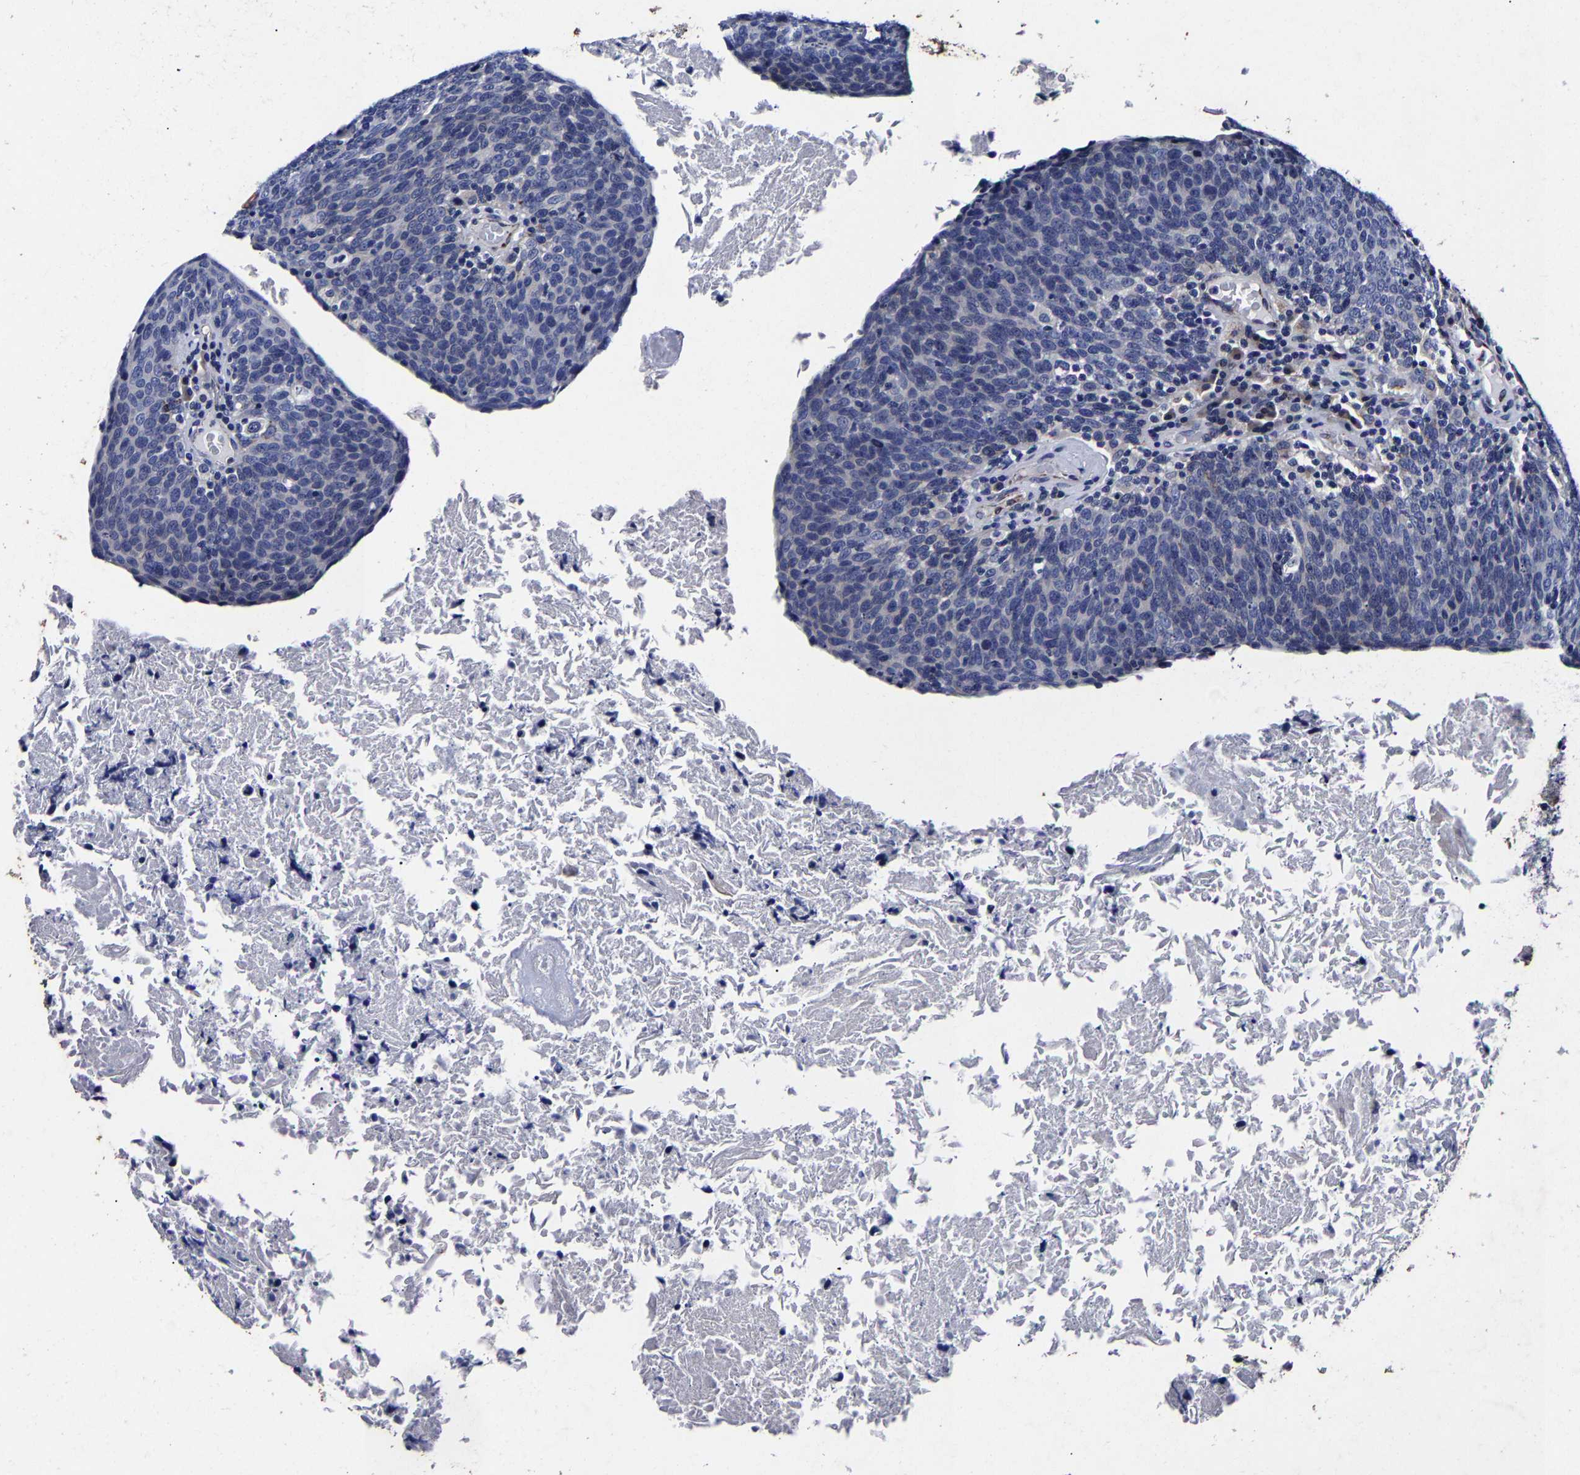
{"staining": {"intensity": "negative", "quantity": "none", "location": "none"}, "tissue": "head and neck cancer", "cell_type": "Tumor cells", "image_type": "cancer", "snomed": [{"axis": "morphology", "description": "Squamous cell carcinoma, NOS"}, {"axis": "morphology", "description": "Squamous cell carcinoma, metastatic, NOS"}, {"axis": "topography", "description": "Lymph node"}, {"axis": "topography", "description": "Head-Neck"}], "caption": "Image shows no significant protein expression in tumor cells of squamous cell carcinoma (head and neck). The staining is performed using DAB brown chromogen with nuclei counter-stained in using hematoxylin.", "gene": "AASS", "patient": {"sex": "male", "age": 62}}